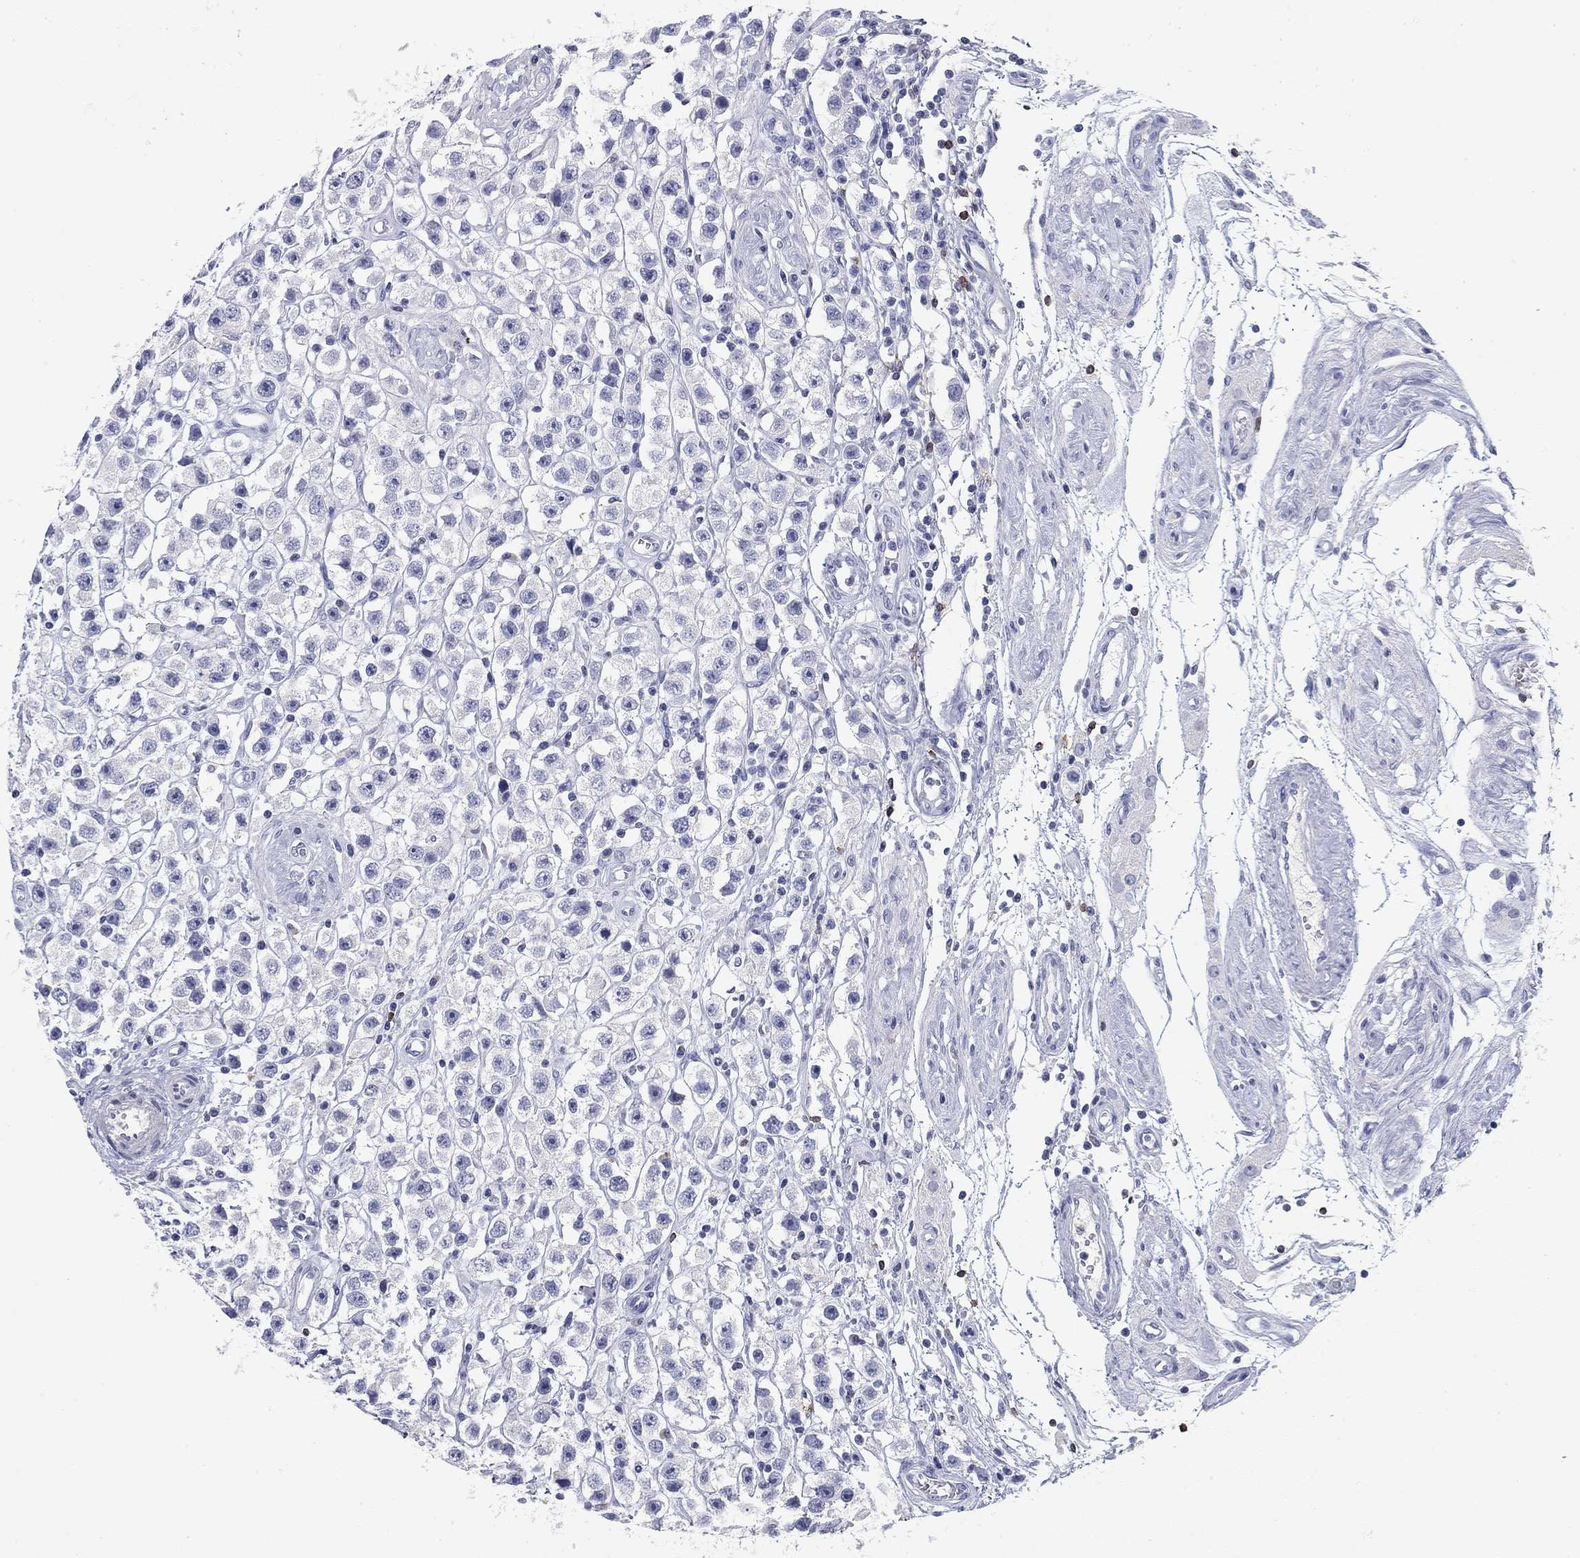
{"staining": {"intensity": "negative", "quantity": "none", "location": "none"}, "tissue": "testis cancer", "cell_type": "Tumor cells", "image_type": "cancer", "snomed": [{"axis": "morphology", "description": "Seminoma, NOS"}, {"axis": "topography", "description": "Testis"}], "caption": "DAB immunohistochemical staining of human seminoma (testis) reveals no significant expression in tumor cells.", "gene": "CD79B", "patient": {"sex": "male", "age": 45}}